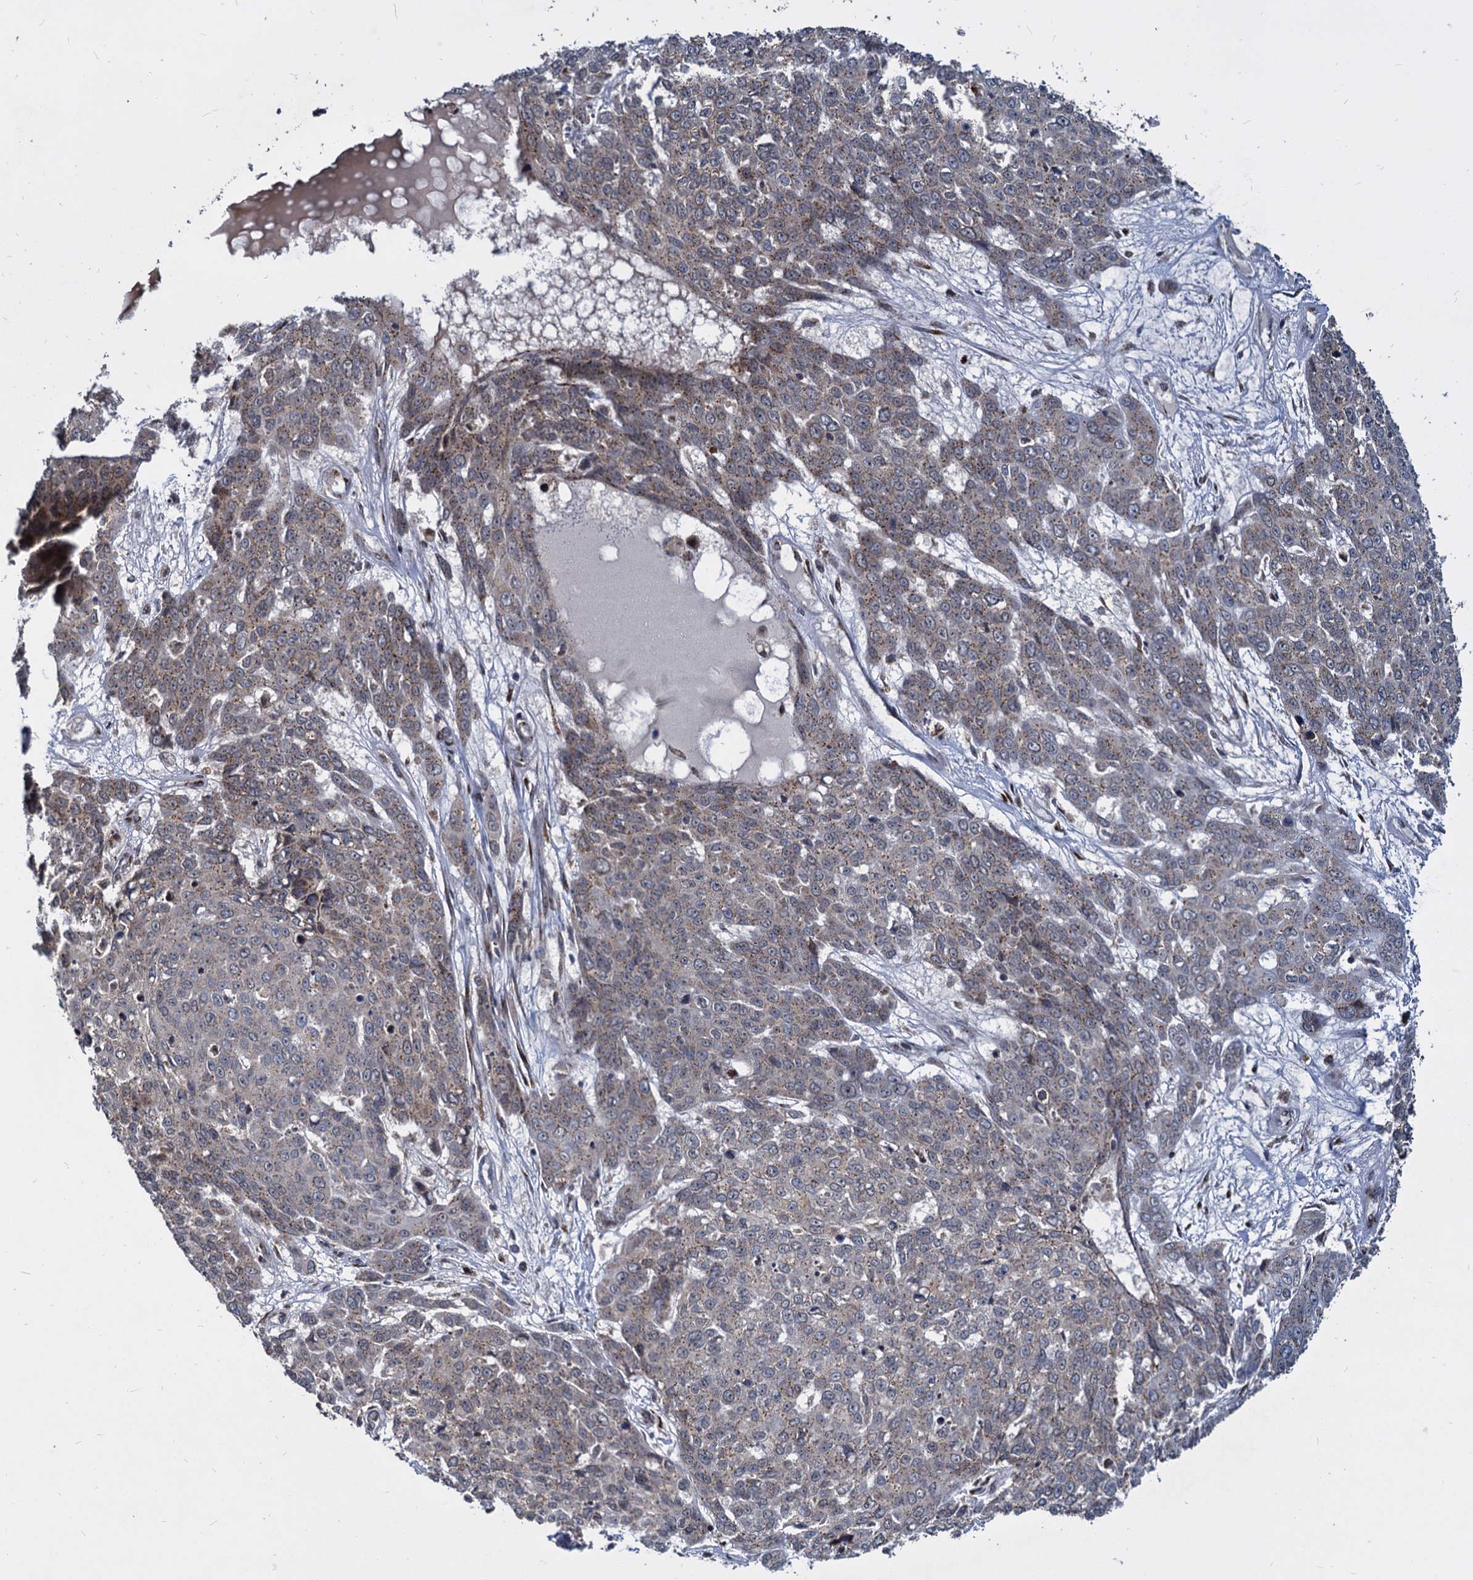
{"staining": {"intensity": "weak", "quantity": "25%-75%", "location": "cytoplasmic/membranous"}, "tissue": "skin cancer", "cell_type": "Tumor cells", "image_type": "cancer", "snomed": [{"axis": "morphology", "description": "Squamous cell carcinoma, NOS"}, {"axis": "topography", "description": "Skin"}], "caption": "The histopathology image reveals a brown stain indicating the presence of a protein in the cytoplasmic/membranous of tumor cells in skin cancer.", "gene": "SAAL1", "patient": {"sex": "male", "age": 71}}